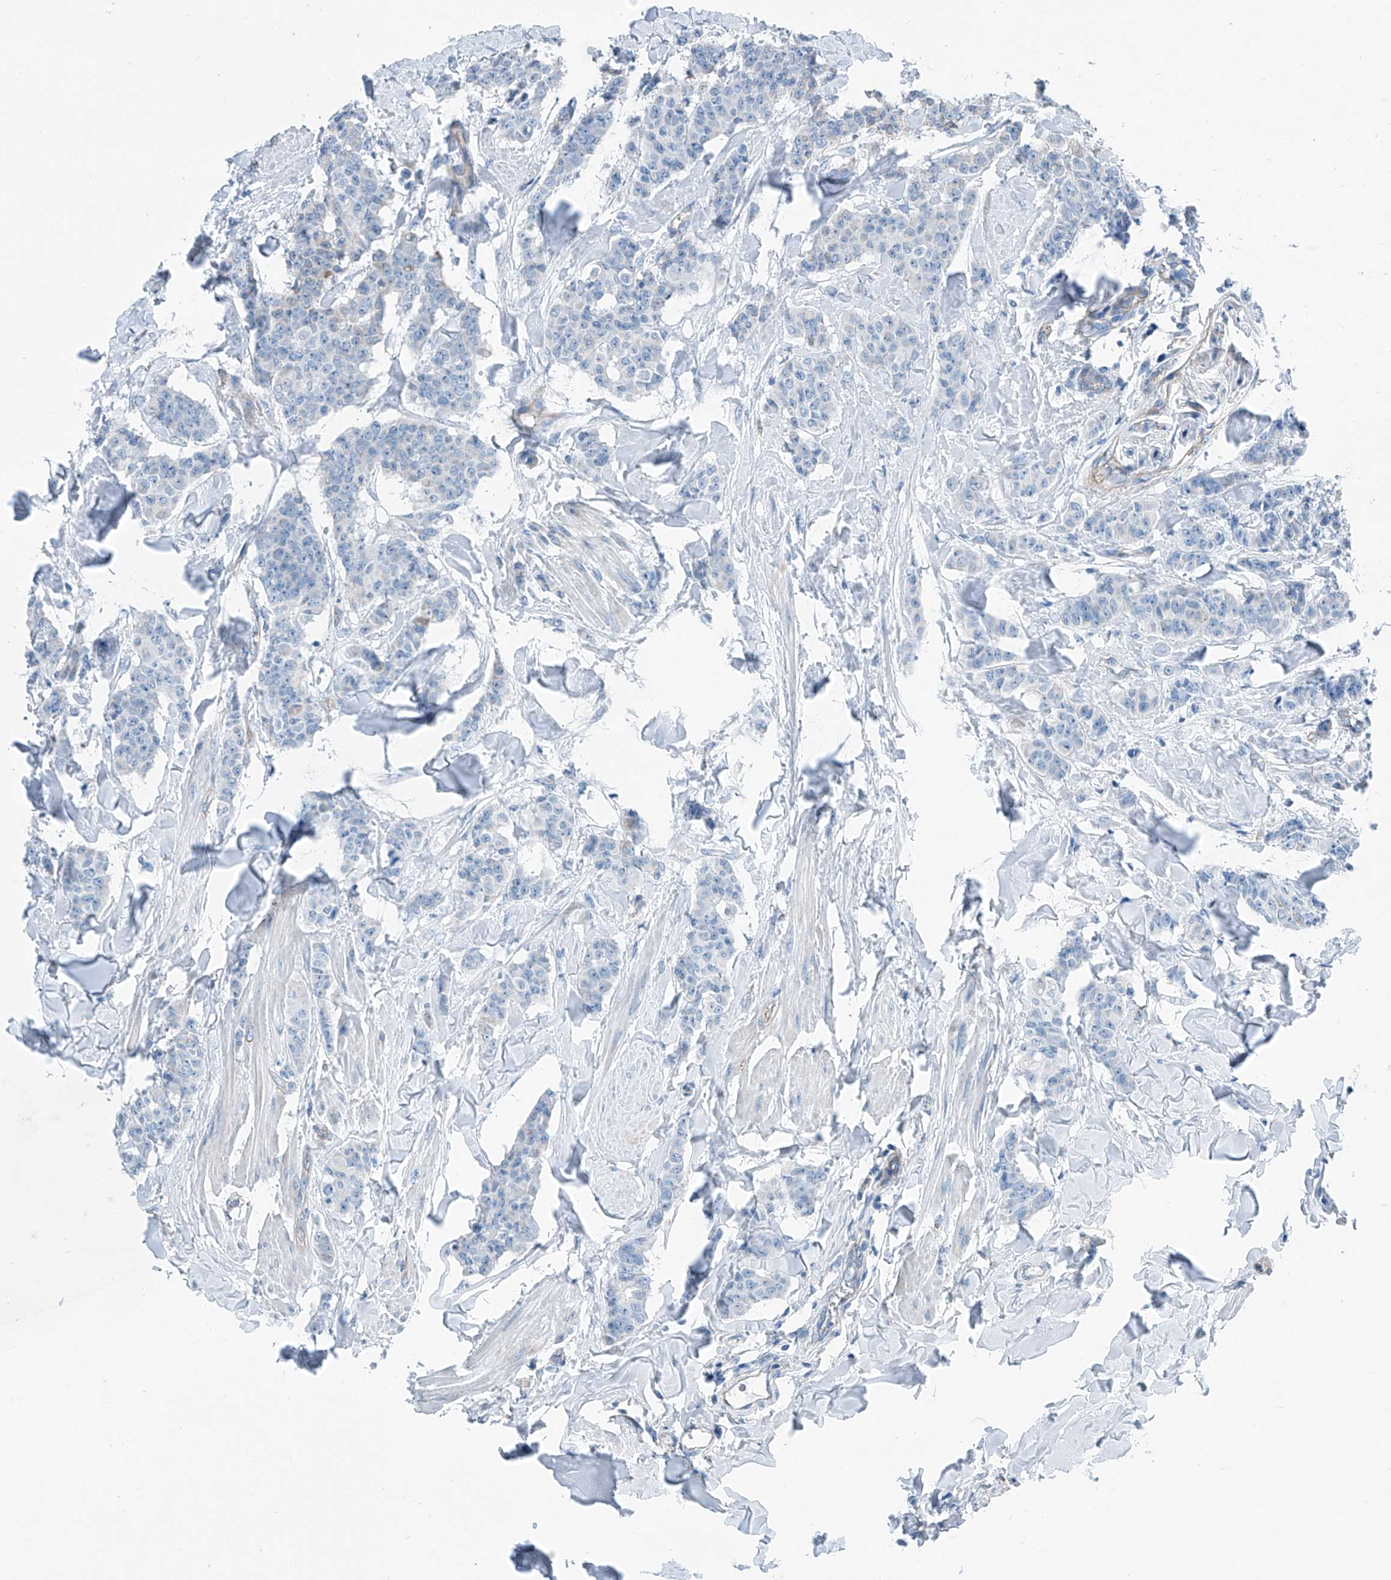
{"staining": {"intensity": "negative", "quantity": "none", "location": "none"}, "tissue": "breast cancer", "cell_type": "Tumor cells", "image_type": "cancer", "snomed": [{"axis": "morphology", "description": "Duct carcinoma"}, {"axis": "topography", "description": "Breast"}], "caption": "Tumor cells are negative for protein expression in human breast cancer.", "gene": "THEMIS2", "patient": {"sex": "female", "age": 40}}